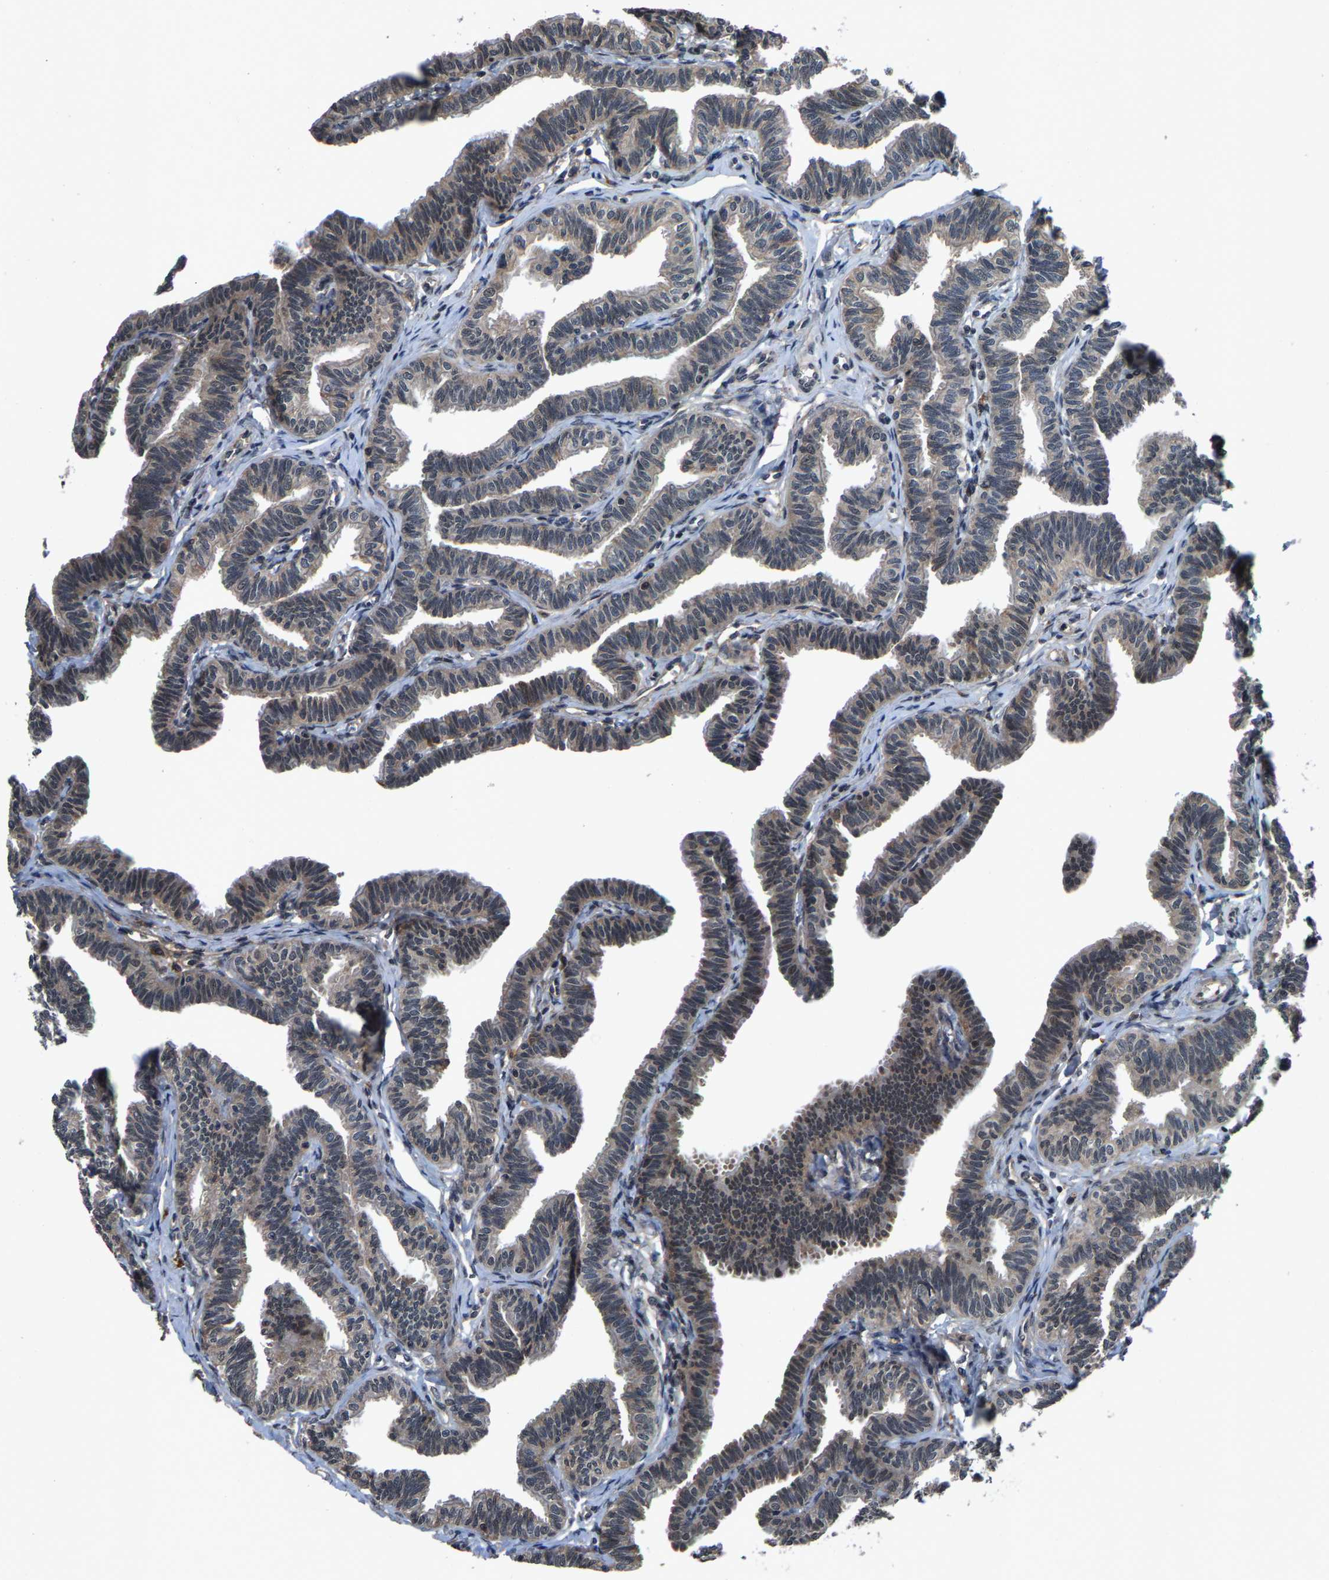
{"staining": {"intensity": "weak", "quantity": "25%-75%", "location": "cytoplasmic/membranous,nuclear"}, "tissue": "fallopian tube", "cell_type": "Glandular cells", "image_type": "normal", "snomed": [{"axis": "morphology", "description": "Normal tissue, NOS"}, {"axis": "topography", "description": "Fallopian tube"}, {"axis": "topography", "description": "Ovary"}], "caption": "IHC histopathology image of normal human fallopian tube stained for a protein (brown), which exhibits low levels of weak cytoplasmic/membranous,nuclear expression in about 25%-75% of glandular cells.", "gene": "HUWE1", "patient": {"sex": "female", "age": 23}}